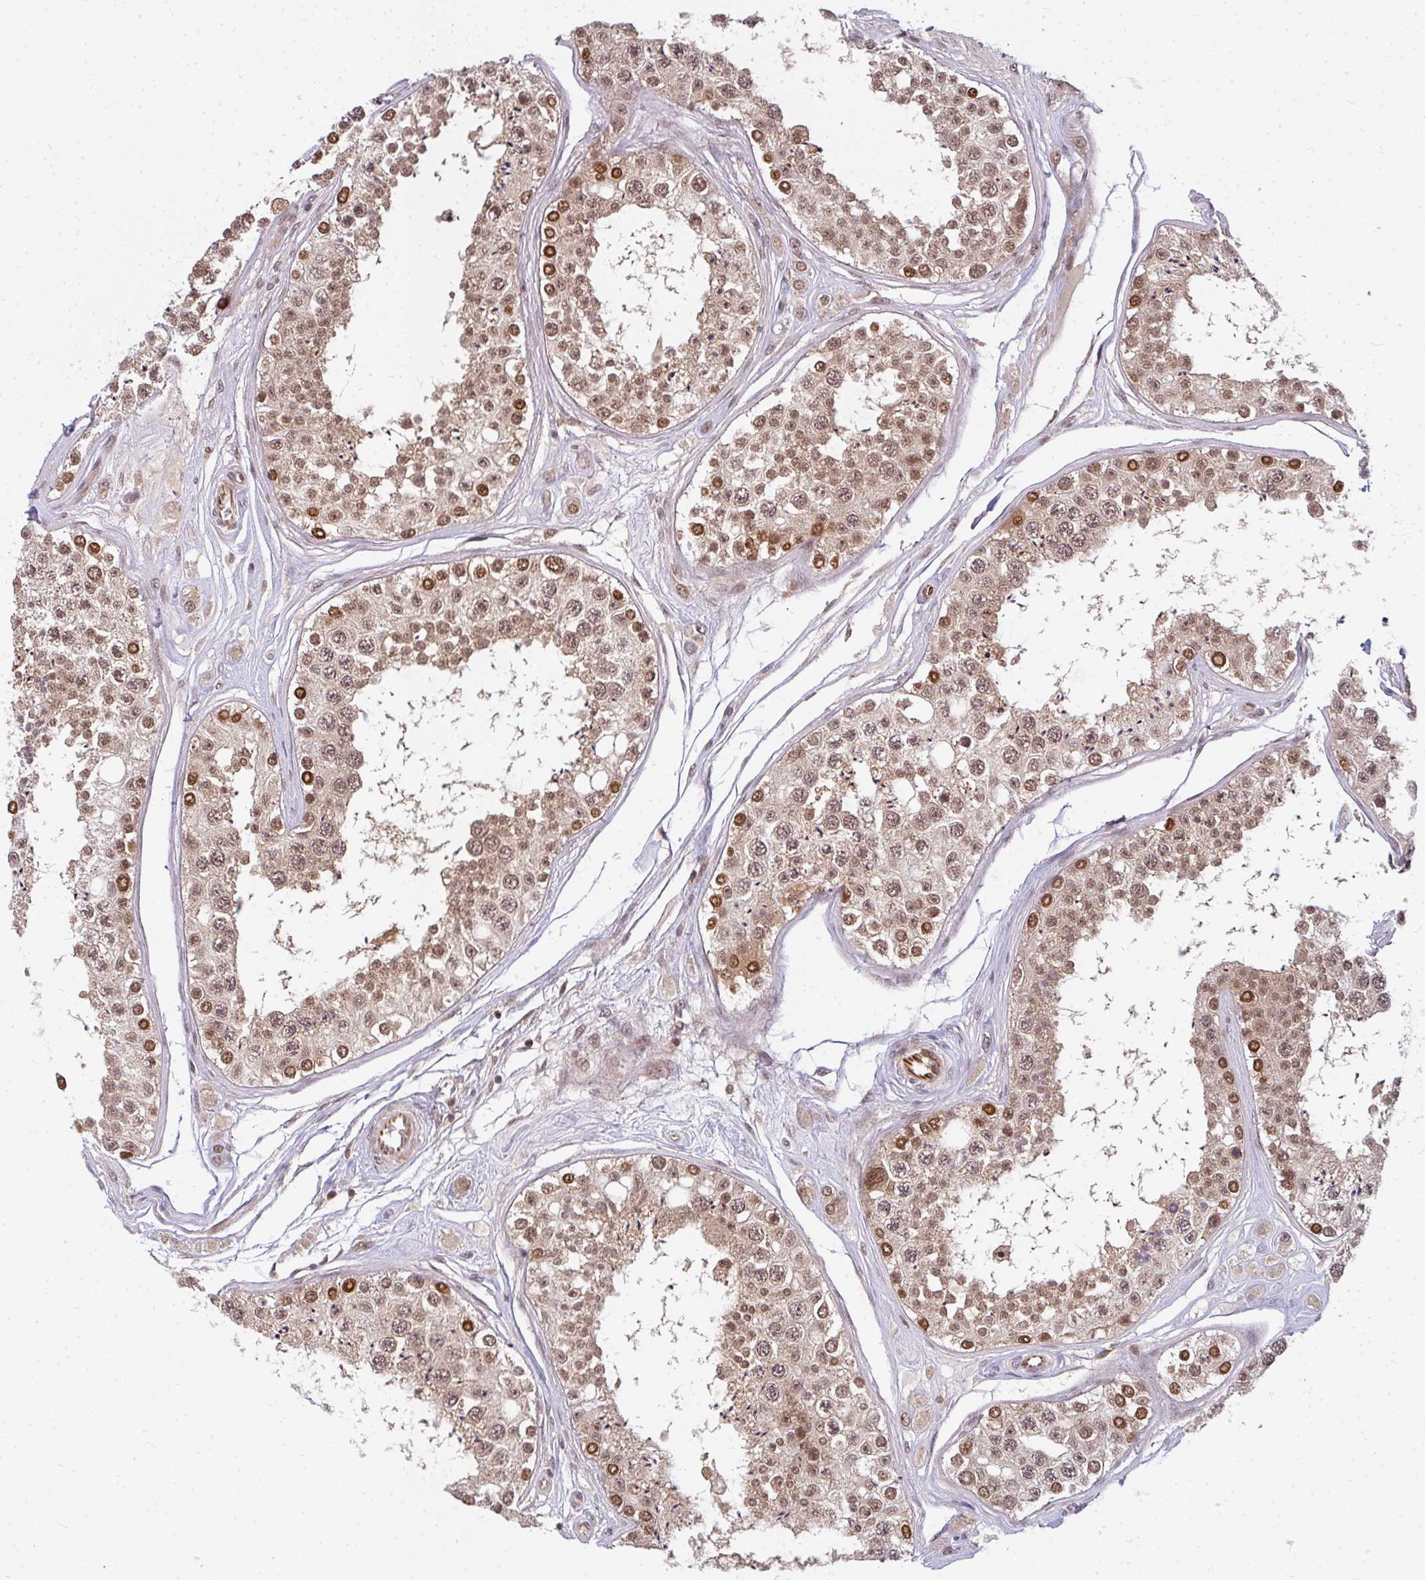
{"staining": {"intensity": "strong", "quantity": "25%-75%", "location": "cytoplasmic/membranous,nuclear"}, "tissue": "testis", "cell_type": "Cells in seminiferous ducts", "image_type": "normal", "snomed": [{"axis": "morphology", "description": "Normal tissue, NOS"}, {"axis": "topography", "description": "Testis"}], "caption": "Immunohistochemical staining of benign human testis displays strong cytoplasmic/membranous,nuclear protein positivity in about 25%-75% of cells in seminiferous ducts.", "gene": "GTF3C6", "patient": {"sex": "male", "age": 25}}